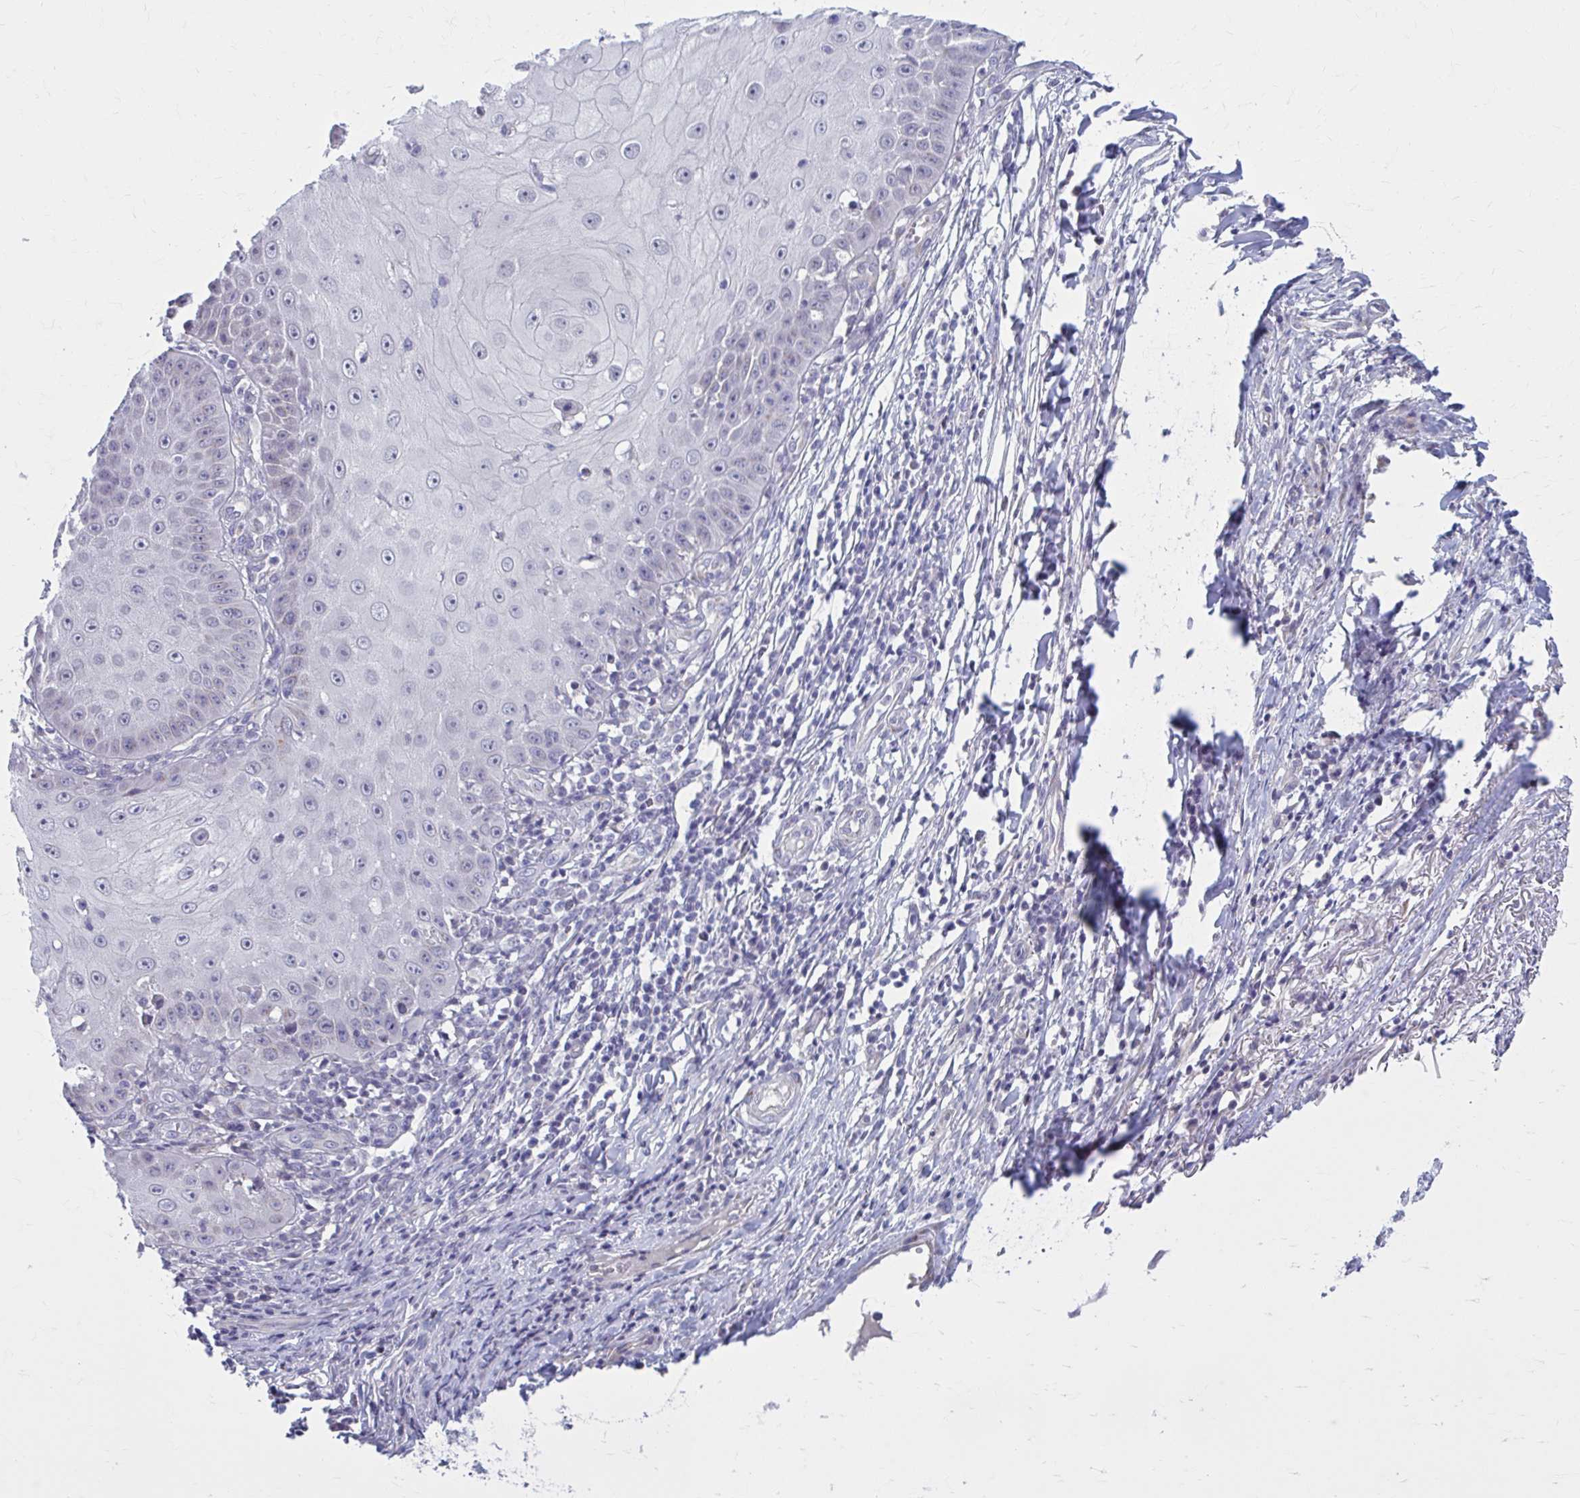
{"staining": {"intensity": "negative", "quantity": "none", "location": "none"}, "tissue": "skin cancer", "cell_type": "Tumor cells", "image_type": "cancer", "snomed": [{"axis": "morphology", "description": "Squamous cell carcinoma, NOS"}, {"axis": "topography", "description": "Skin"}], "caption": "There is no significant expression in tumor cells of skin cancer.", "gene": "CHST3", "patient": {"sex": "male", "age": 70}}